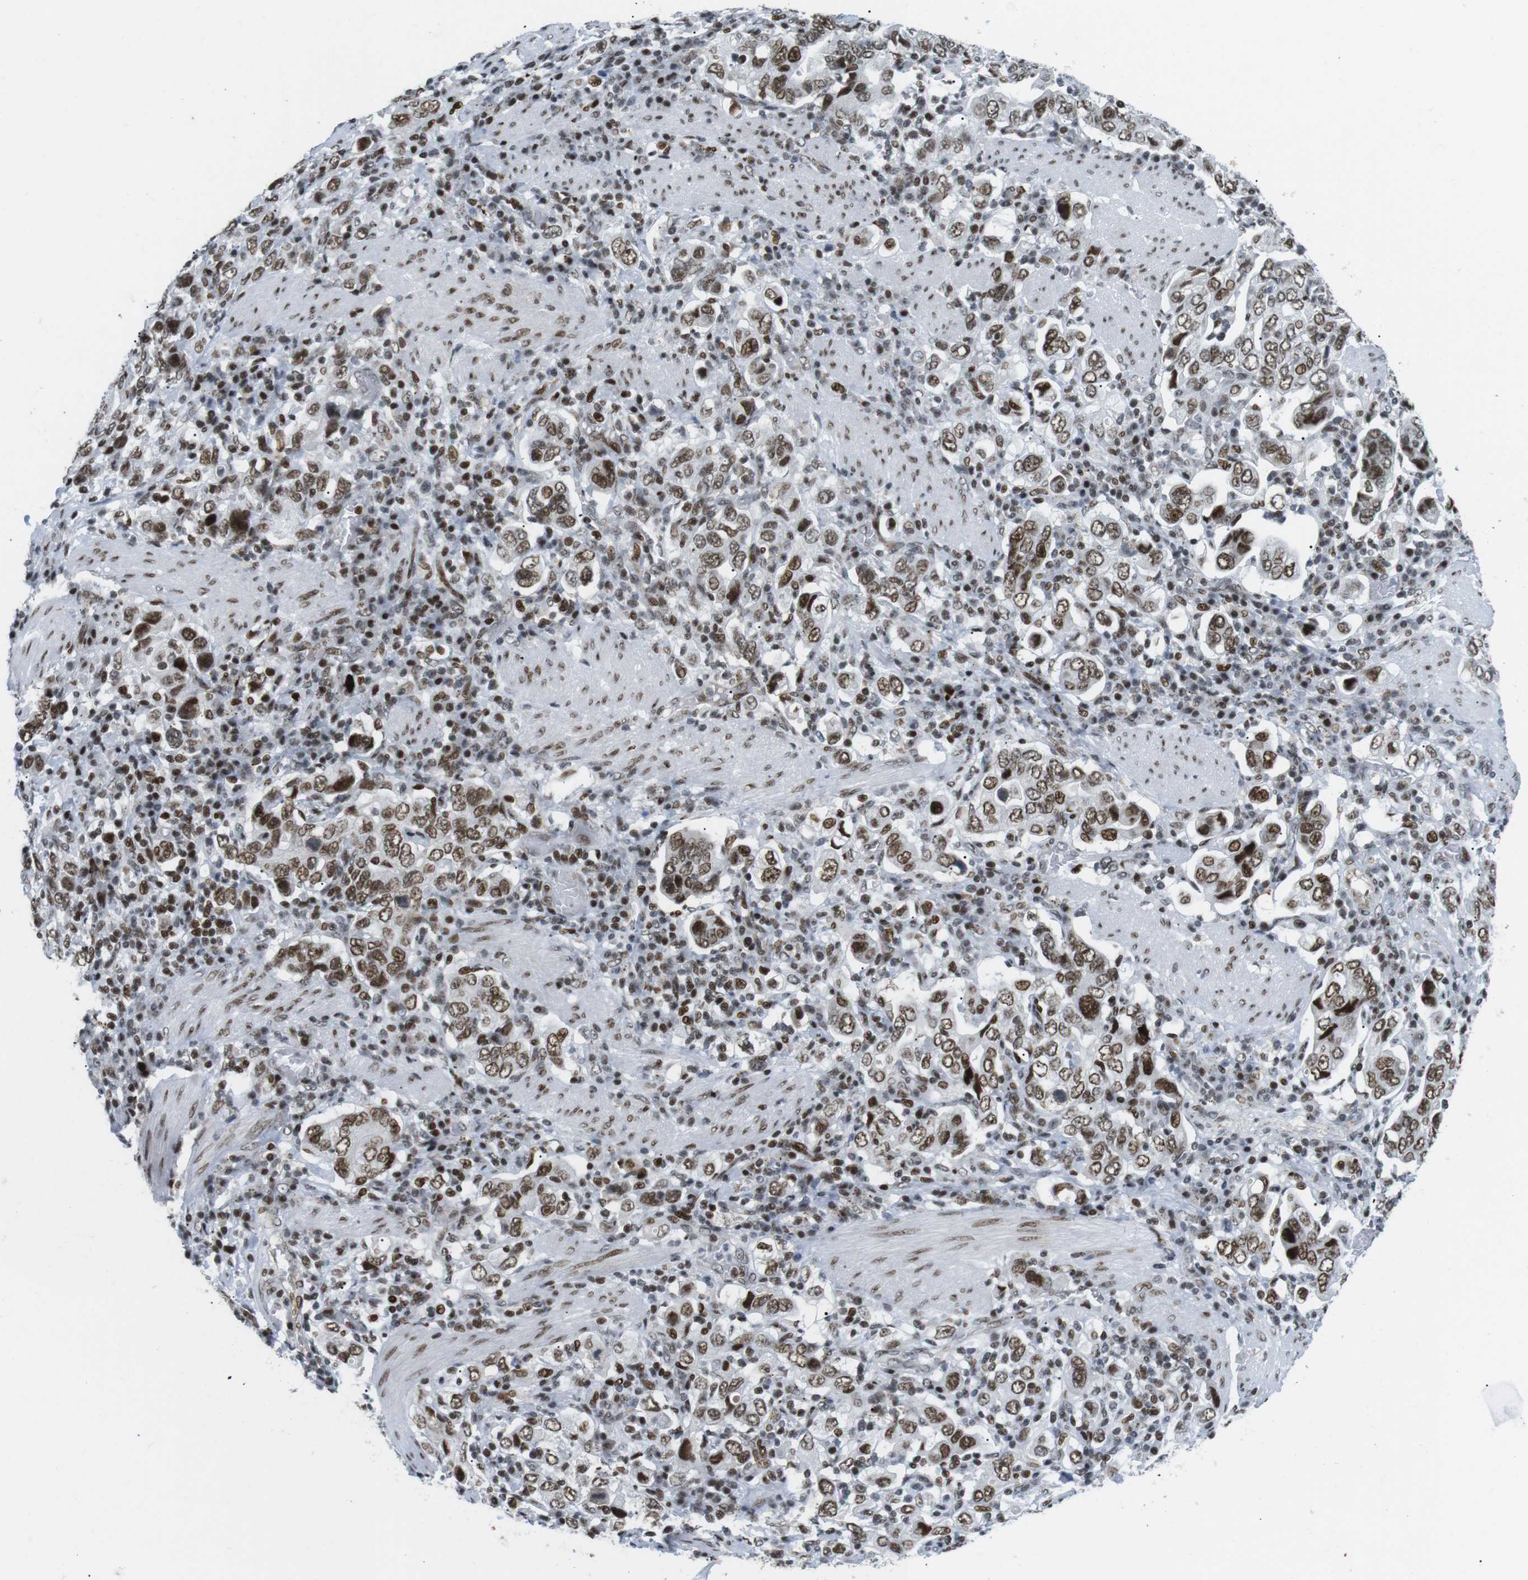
{"staining": {"intensity": "moderate", "quantity": ">75%", "location": "nuclear"}, "tissue": "stomach cancer", "cell_type": "Tumor cells", "image_type": "cancer", "snomed": [{"axis": "morphology", "description": "Adenocarcinoma, NOS"}, {"axis": "topography", "description": "Stomach, upper"}], "caption": "Tumor cells show moderate nuclear positivity in about >75% of cells in stomach cancer.", "gene": "ARID1A", "patient": {"sex": "male", "age": 62}}